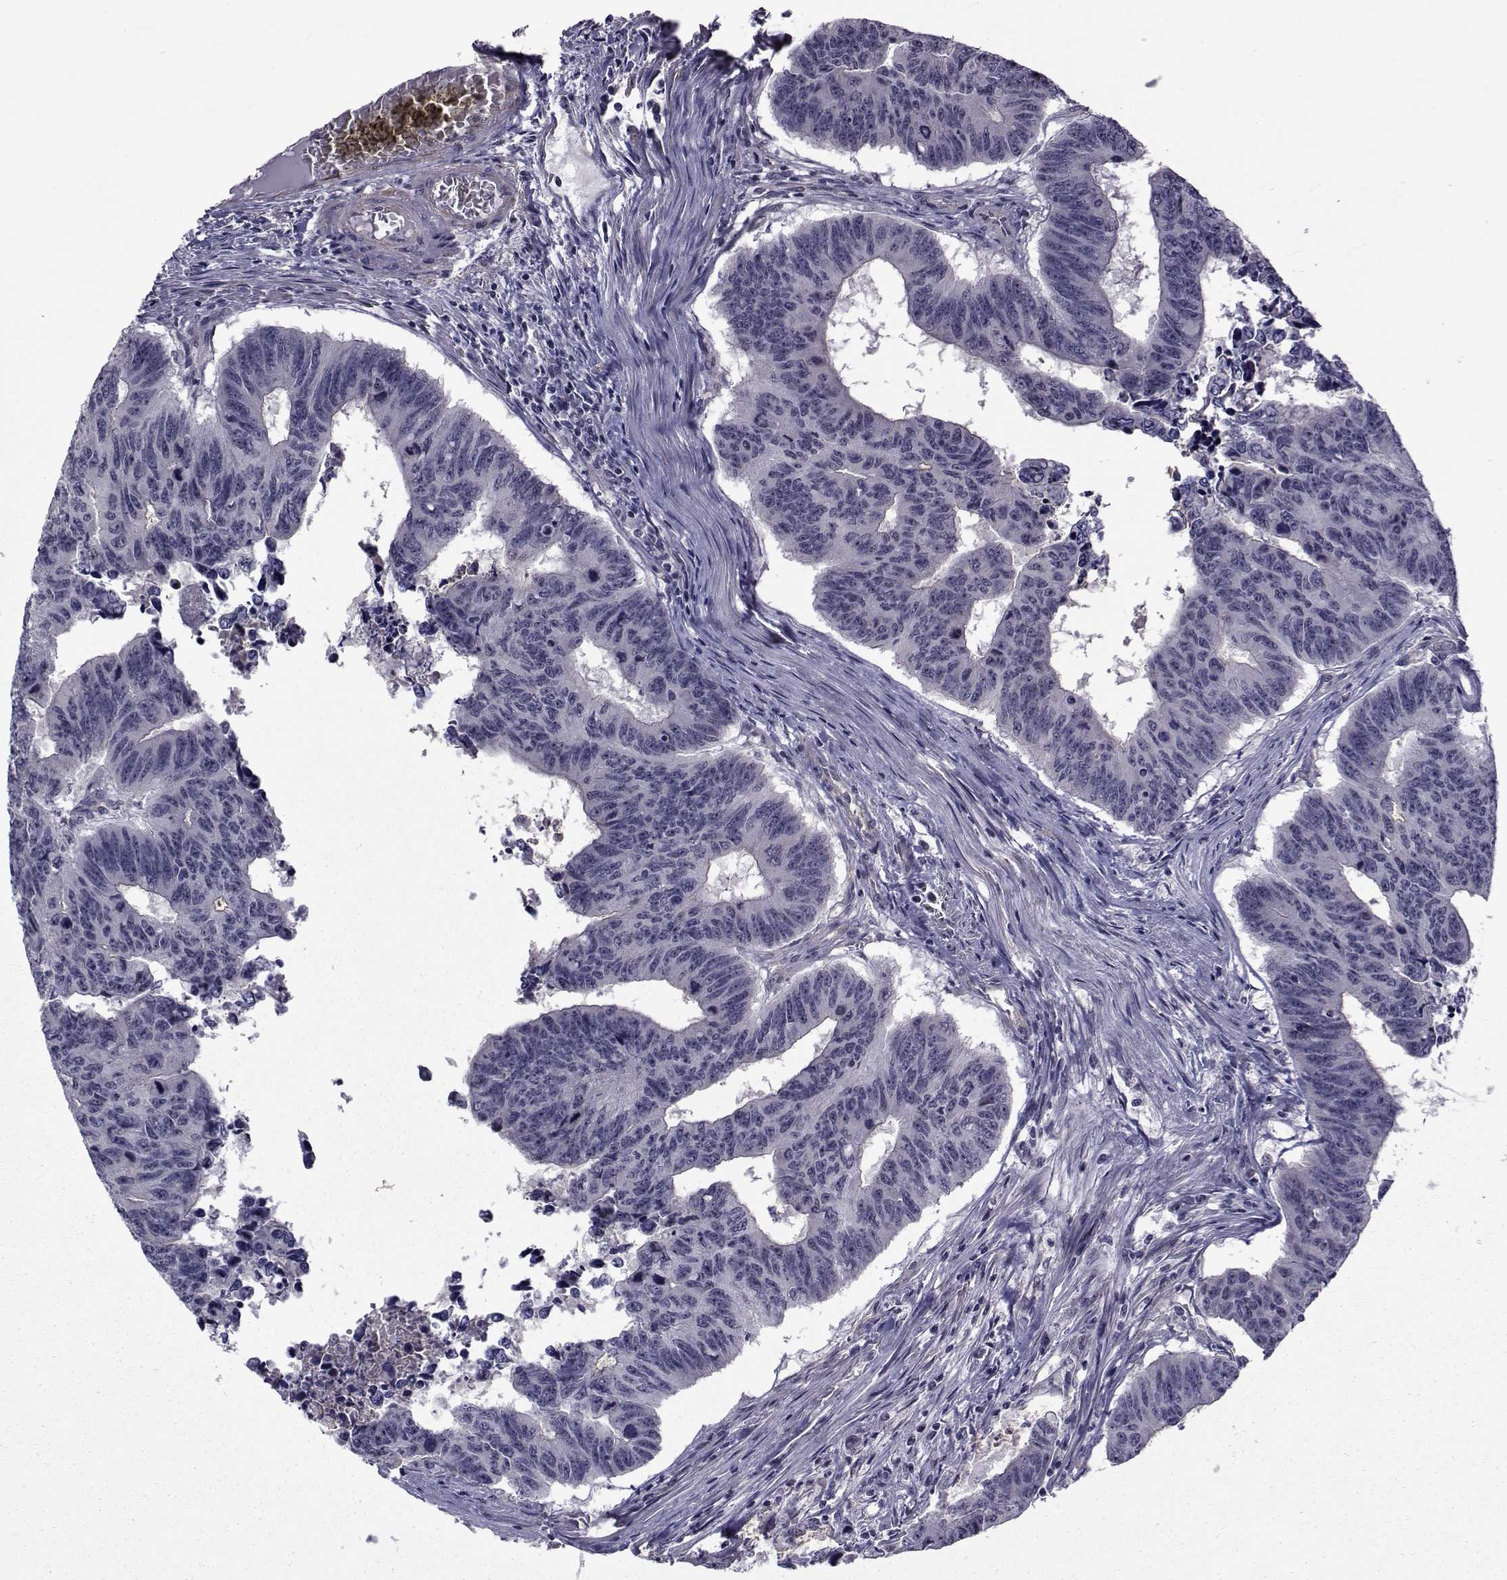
{"staining": {"intensity": "negative", "quantity": "none", "location": "none"}, "tissue": "colorectal cancer", "cell_type": "Tumor cells", "image_type": "cancer", "snomed": [{"axis": "morphology", "description": "Adenocarcinoma, NOS"}, {"axis": "topography", "description": "Rectum"}], "caption": "Human adenocarcinoma (colorectal) stained for a protein using immunohistochemistry exhibits no positivity in tumor cells.", "gene": "CFAP74", "patient": {"sex": "female", "age": 85}}